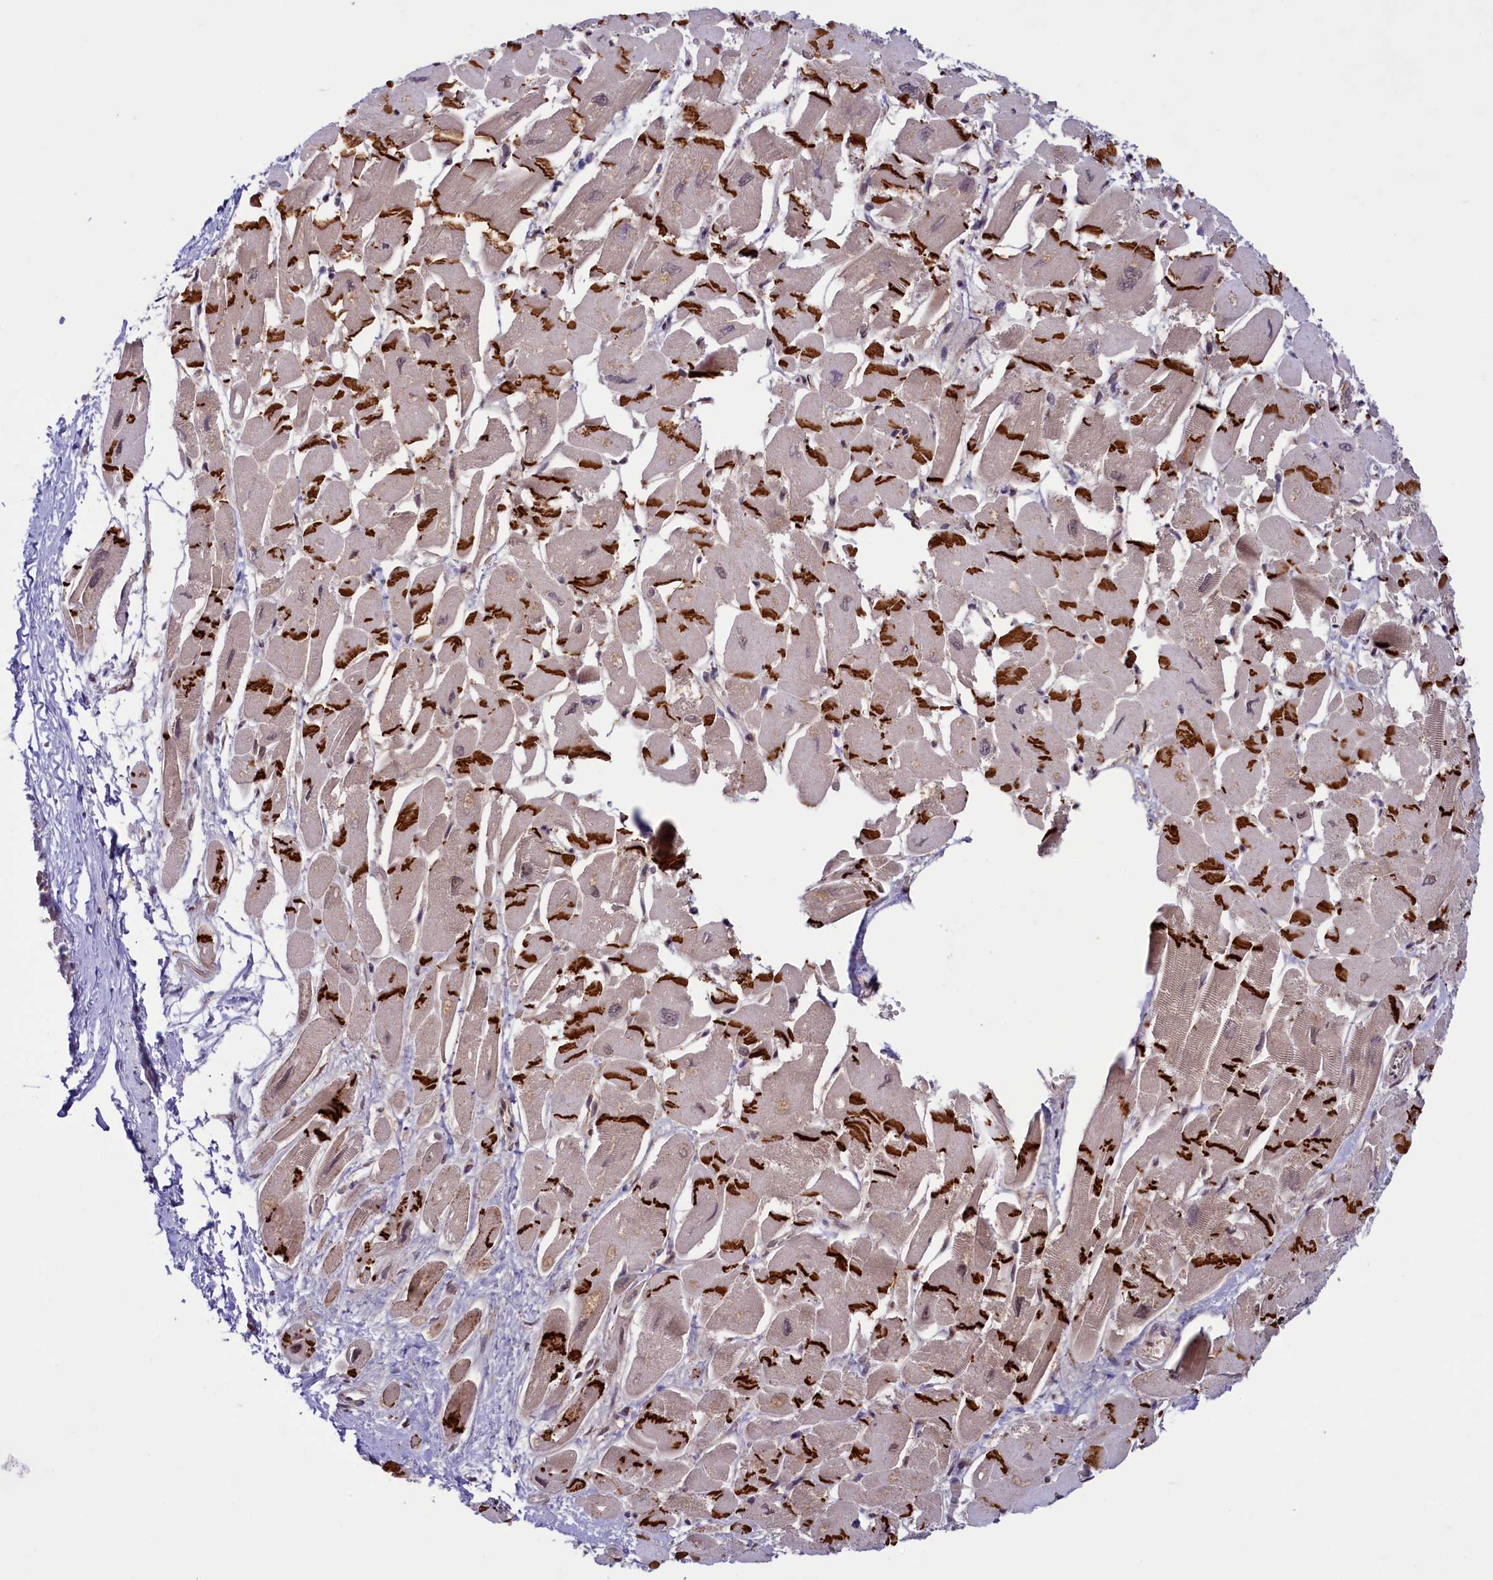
{"staining": {"intensity": "strong", "quantity": ">75%", "location": "cytoplasmic/membranous"}, "tissue": "heart muscle", "cell_type": "Cardiomyocytes", "image_type": "normal", "snomed": [{"axis": "morphology", "description": "Normal tissue, NOS"}, {"axis": "topography", "description": "Heart"}], "caption": "Heart muscle stained for a protein (brown) demonstrates strong cytoplasmic/membranous positive staining in approximately >75% of cardiomyocytes.", "gene": "SLC7A6OS", "patient": {"sex": "male", "age": 54}}